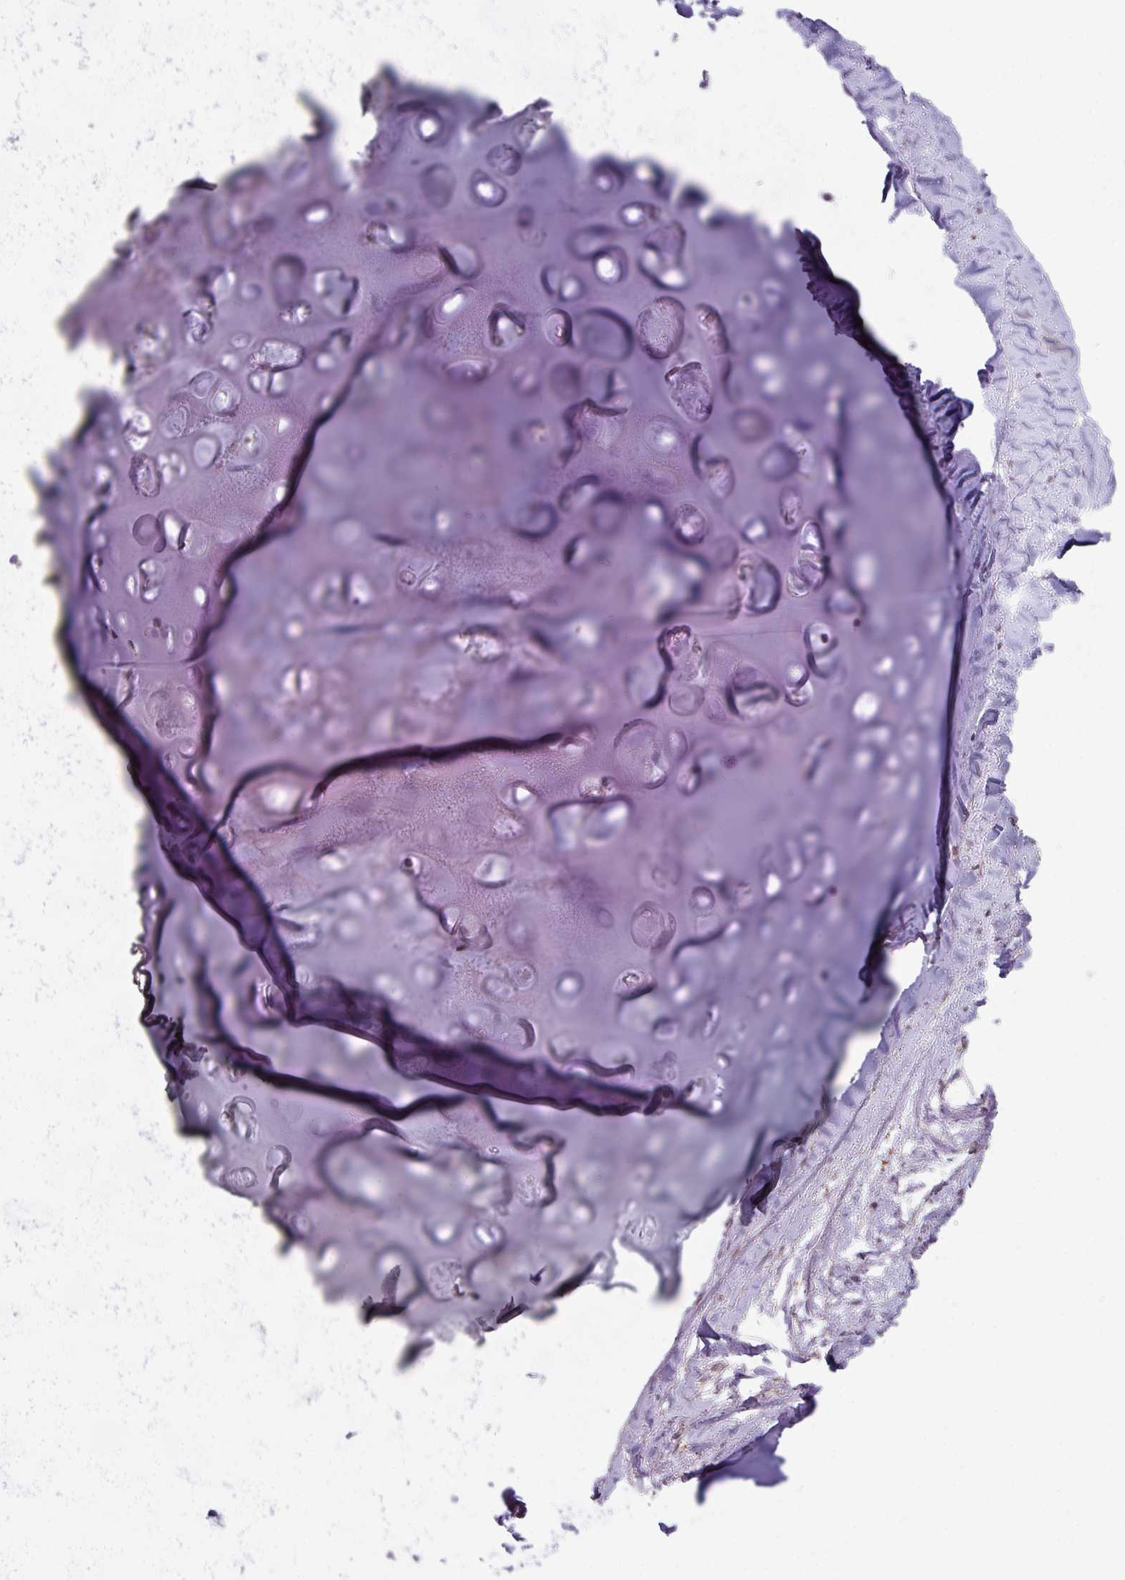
{"staining": {"intensity": "negative", "quantity": "none", "location": "none"}, "tissue": "soft tissue", "cell_type": "Chondrocytes", "image_type": "normal", "snomed": [{"axis": "morphology", "description": "Normal tissue, NOS"}, {"axis": "topography", "description": "Cartilage tissue"}, {"axis": "topography", "description": "Bronchus"}], "caption": "The histopathology image demonstrates no significant expression in chondrocytes of soft tissue. Nuclei are stained in blue.", "gene": "BMS1", "patient": {"sex": "female", "age": 72}}